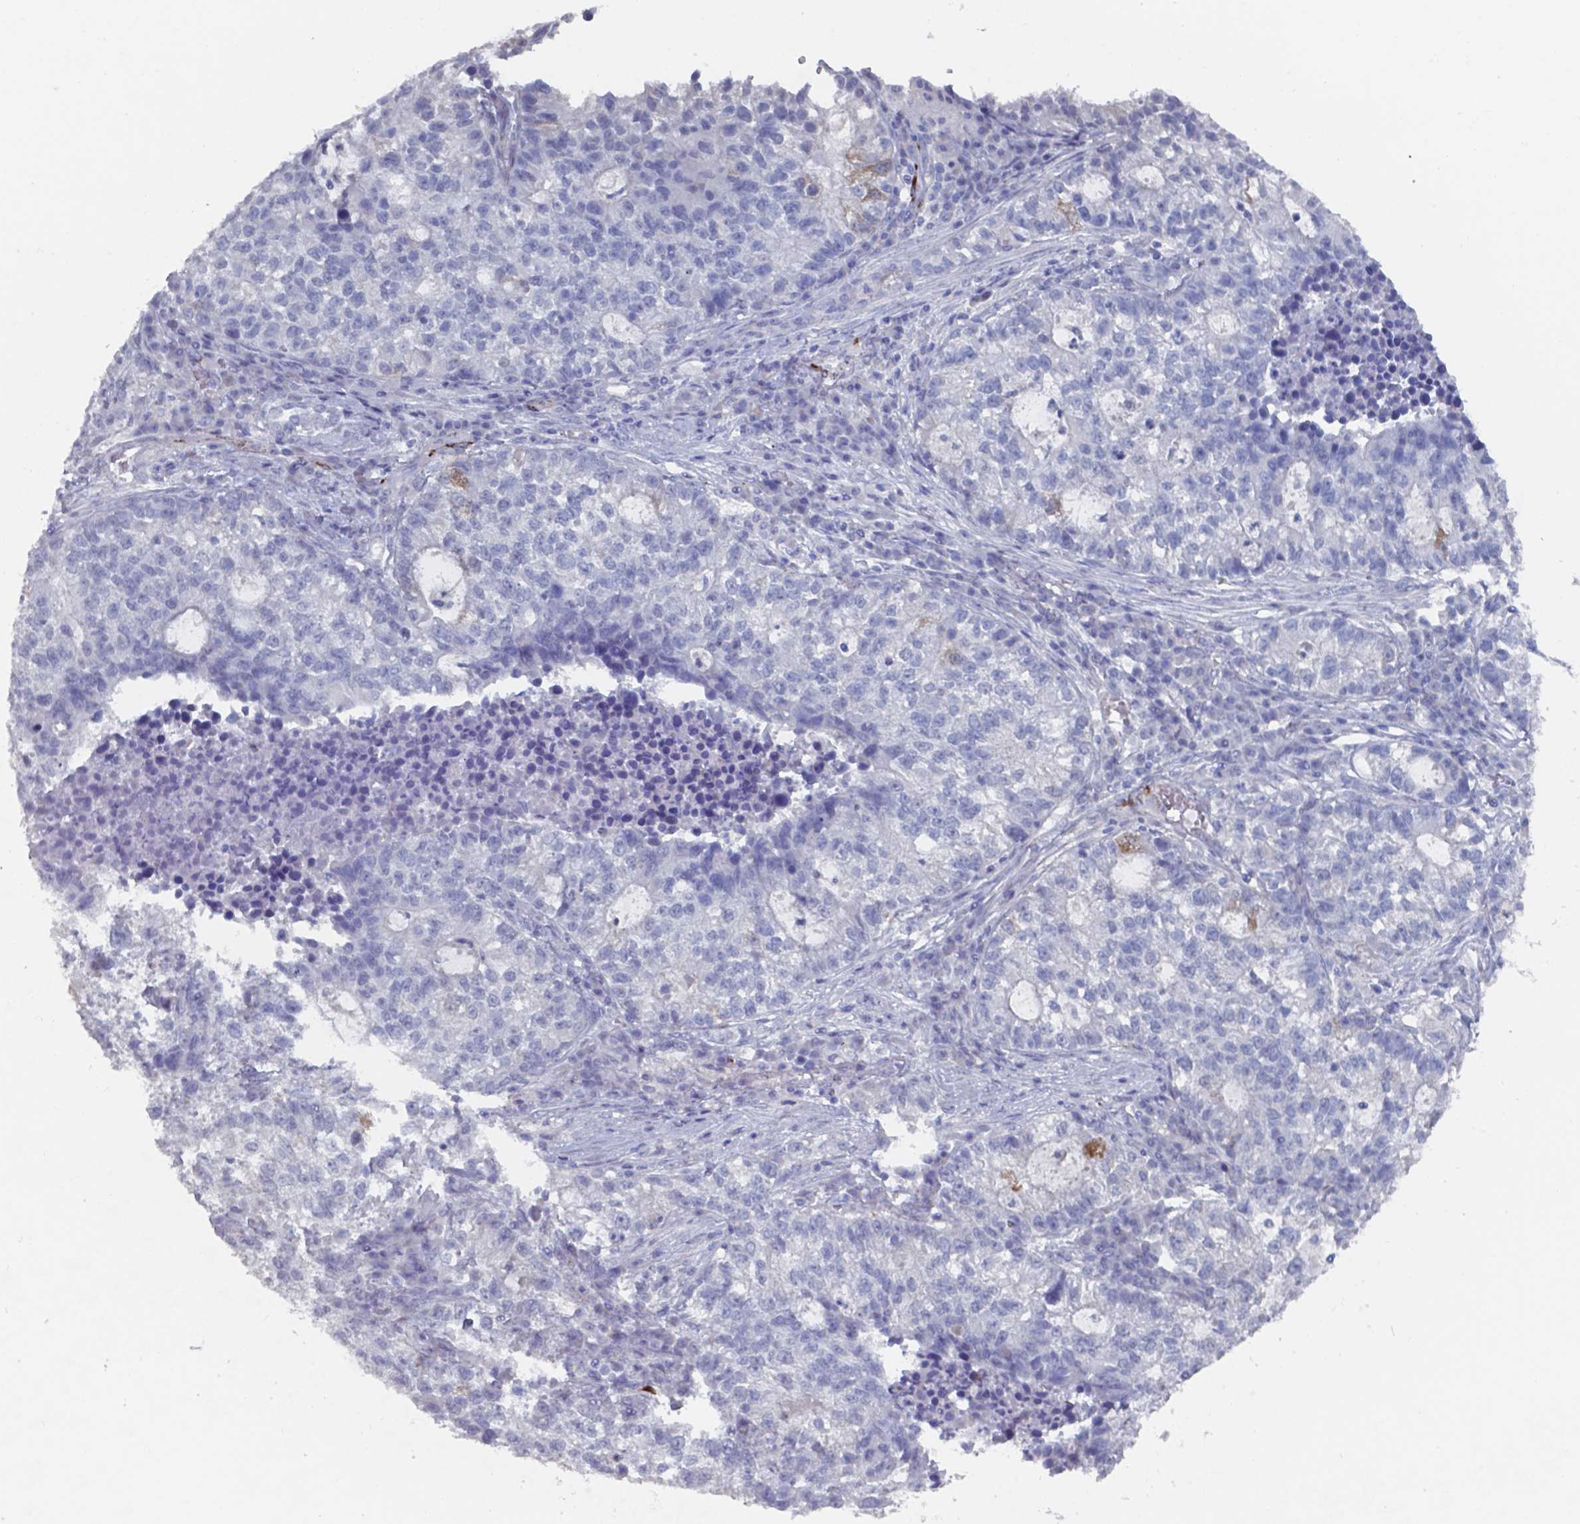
{"staining": {"intensity": "negative", "quantity": "none", "location": "none"}, "tissue": "lung cancer", "cell_type": "Tumor cells", "image_type": "cancer", "snomed": [{"axis": "morphology", "description": "Adenocarcinoma, NOS"}, {"axis": "topography", "description": "Lung"}], "caption": "Lung cancer (adenocarcinoma) was stained to show a protein in brown. There is no significant staining in tumor cells.", "gene": "PLA2R1", "patient": {"sex": "male", "age": 57}}